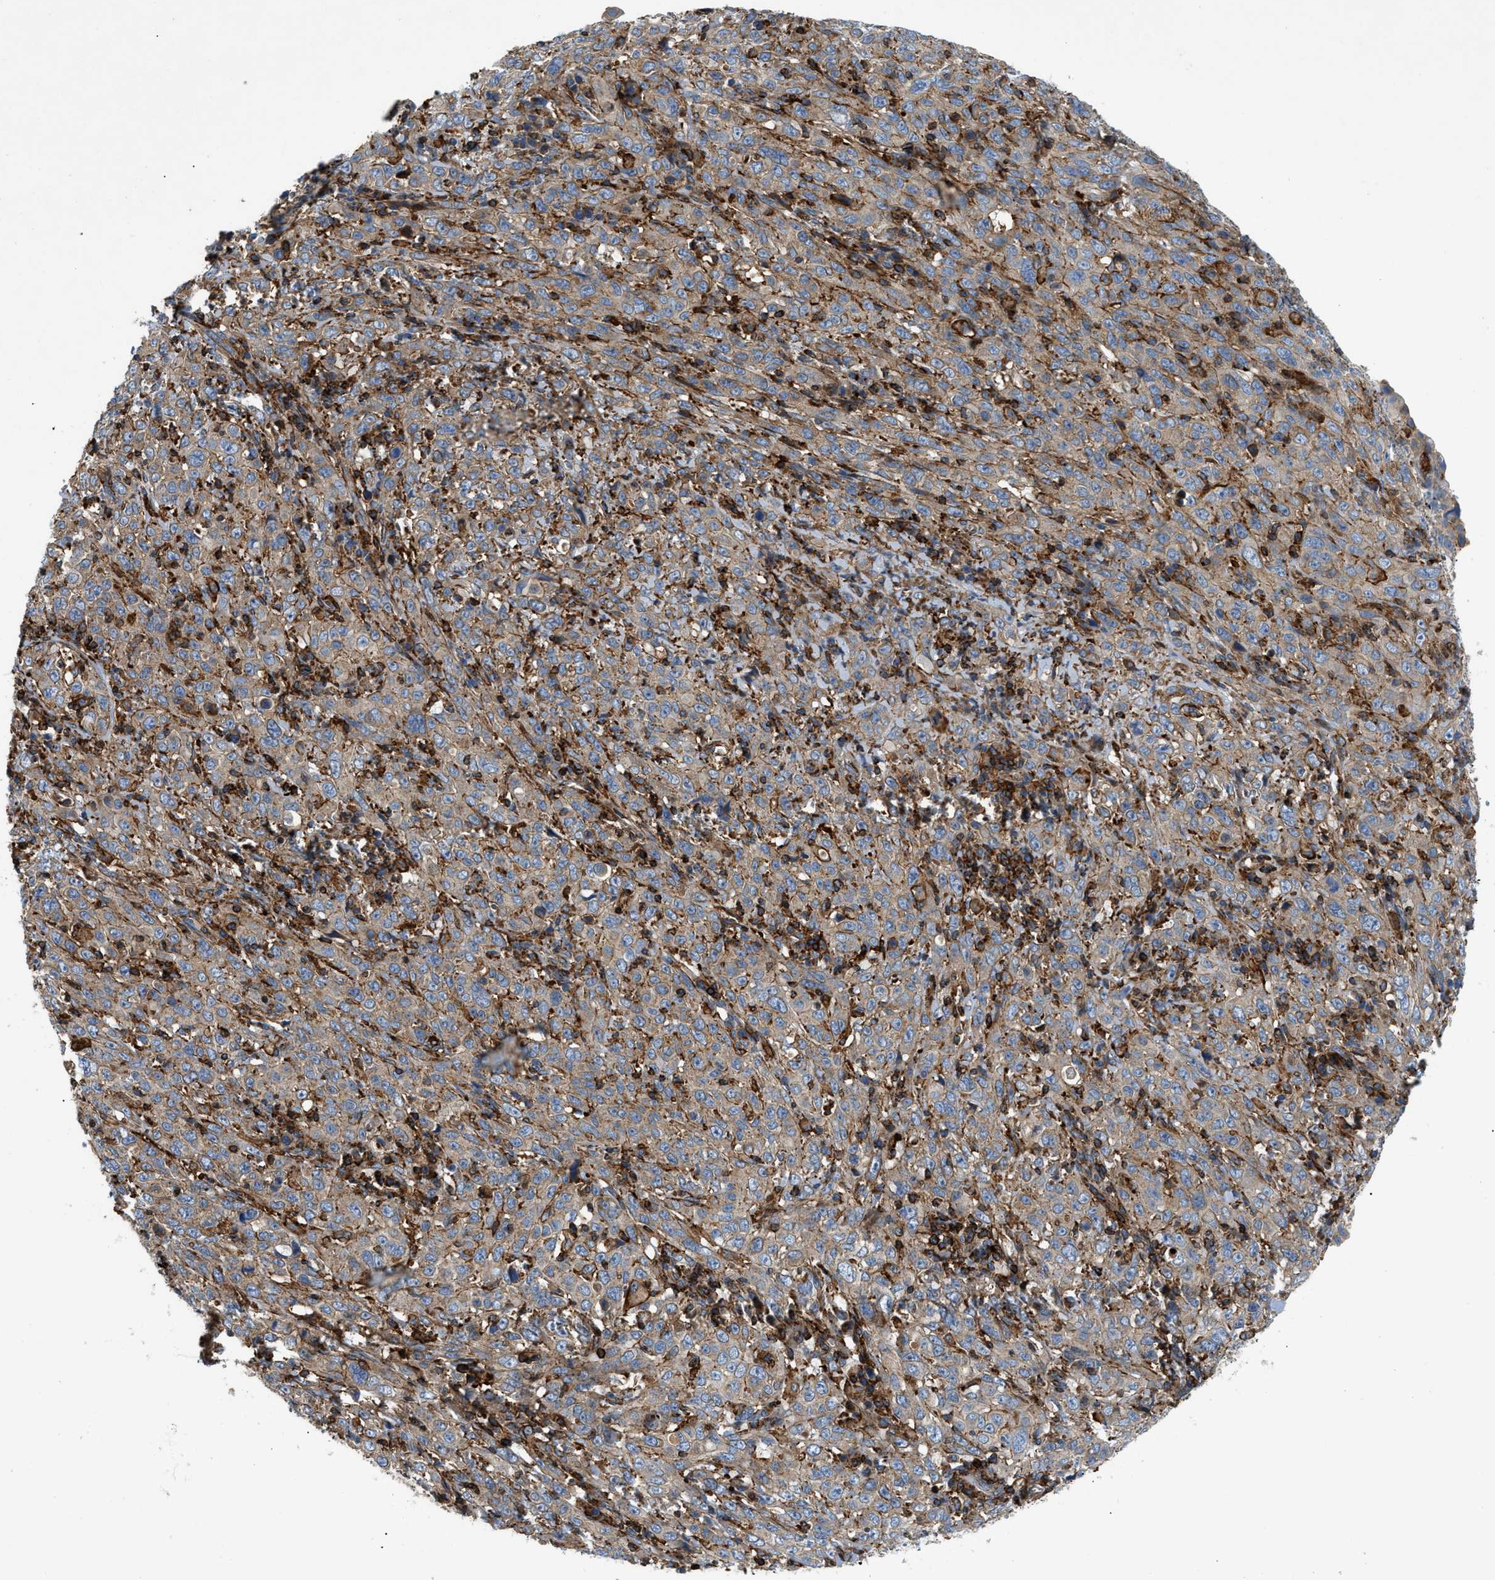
{"staining": {"intensity": "moderate", "quantity": ">75%", "location": "cytoplasmic/membranous"}, "tissue": "cervical cancer", "cell_type": "Tumor cells", "image_type": "cancer", "snomed": [{"axis": "morphology", "description": "Squamous cell carcinoma, NOS"}, {"axis": "topography", "description": "Cervix"}], "caption": "Protein analysis of squamous cell carcinoma (cervical) tissue reveals moderate cytoplasmic/membranous staining in approximately >75% of tumor cells. Using DAB (brown) and hematoxylin (blue) stains, captured at high magnification using brightfield microscopy.", "gene": "DHODH", "patient": {"sex": "female", "age": 46}}